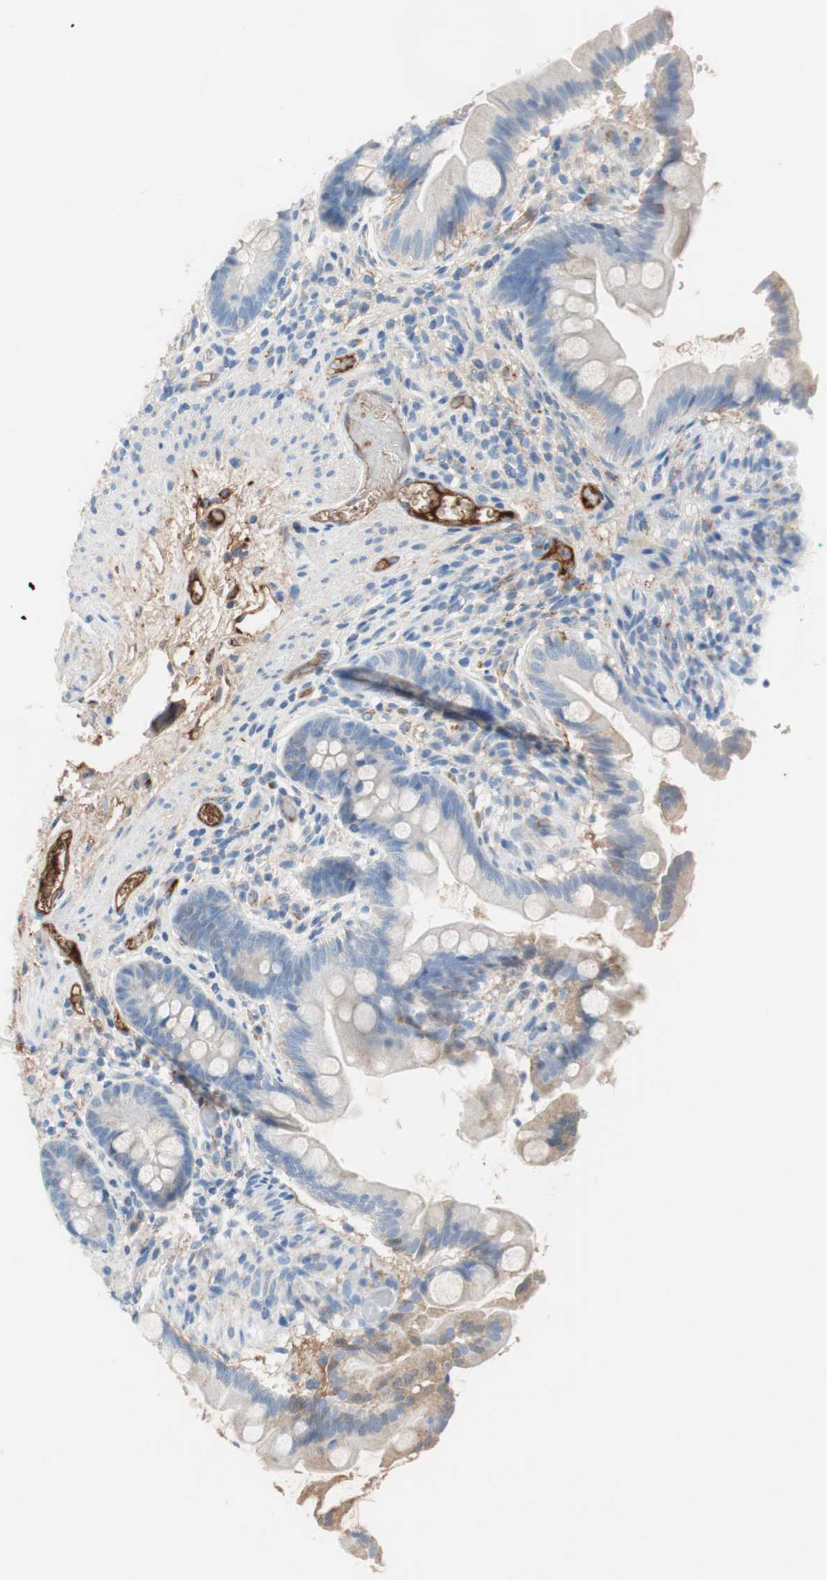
{"staining": {"intensity": "negative", "quantity": "none", "location": "none"}, "tissue": "small intestine", "cell_type": "Glandular cells", "image_type": "normal", "snomed": [{"axis": "morphology", "description": "Normal tissue, NOS"}, {"axis": "topography", "description": "Small intestine"}], "caption": "This is an immunohistochemistry photomicrograph of unremarkable human small intestine. There is no expression in glandular cells.", "gene": "RBP4", "patient": {"sex": "female", "age": 56}}